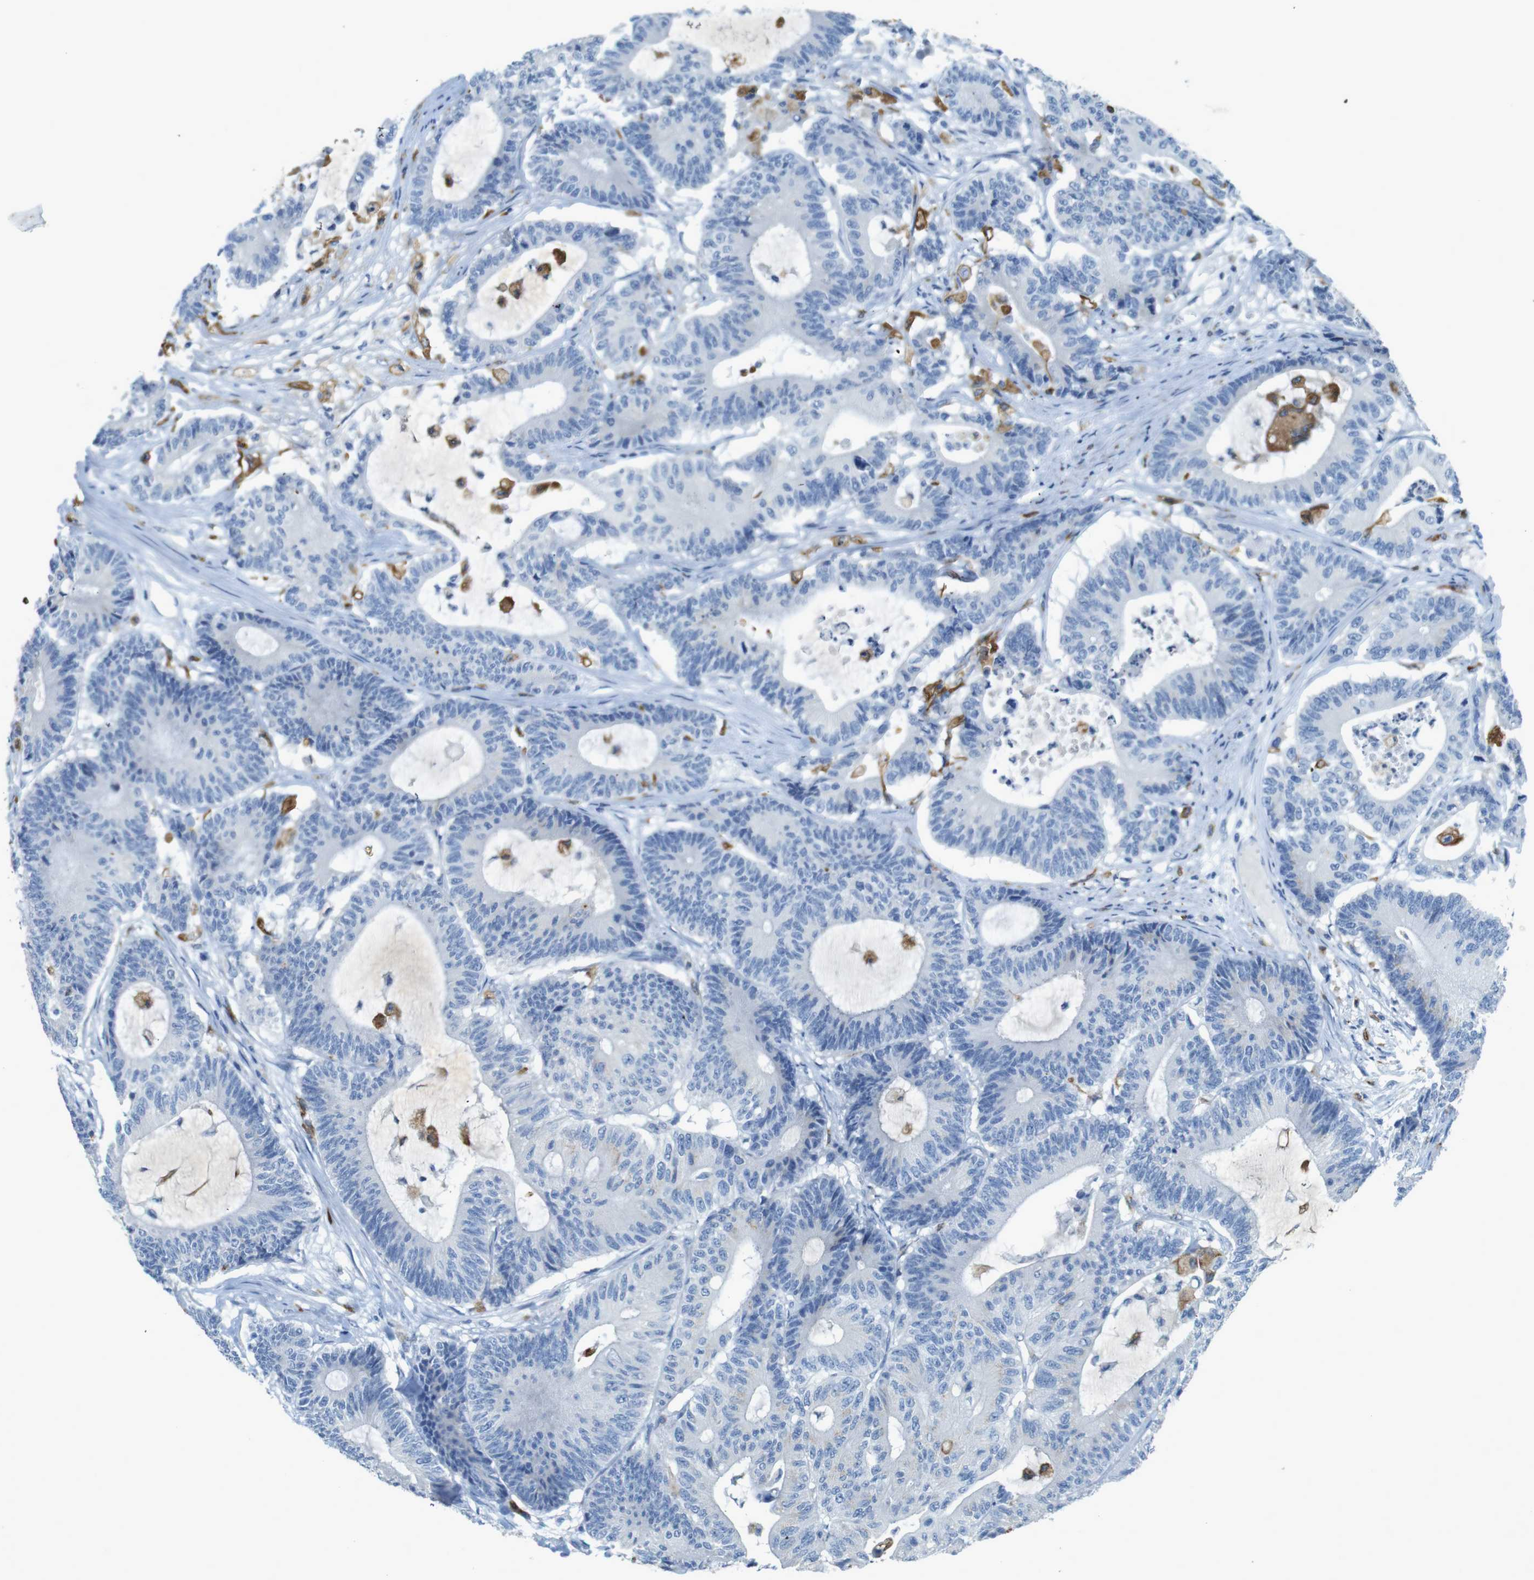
{"staining": {"intensity": "negative", "quantity": "none", "location": "none"}, "tissue": "colorectal cancer", "cell_type": "Tumor cells", "image_type": "cancer", "snomed": [{"axis": "morphology", "description": "Adenocarcinoma, NOS"}, {"axis": "topography", "description": "Colon"}], "caption": "DAB immunohistochemical staining of adenocarcinoma (colorectal) displays no significant positivity in tumor cells.", "gene": "CD320", "patient": {"sex": "female", "age": 84}}